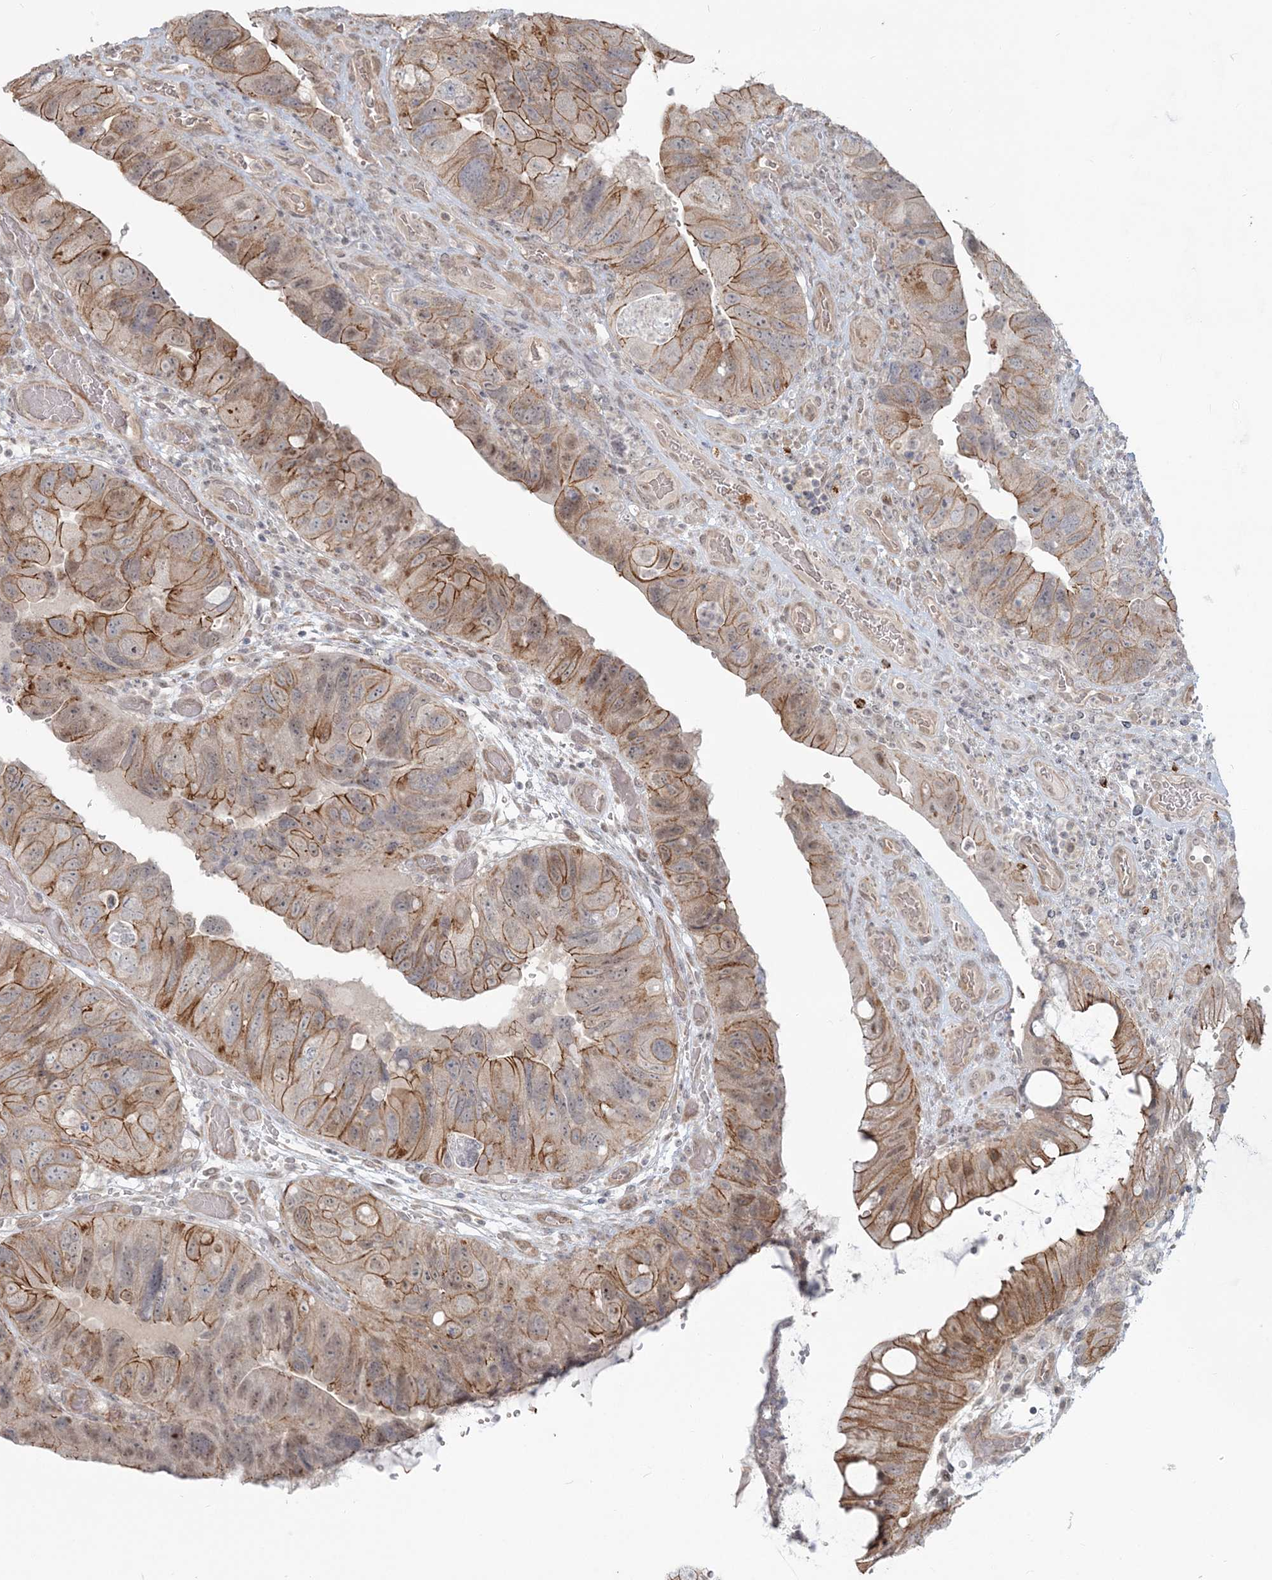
{"staining": {"intensity": "moderate", "quantity": ">75%", "location": "cytoplasmic/membranous,nuclear"}, "tissue": "colorectal cancer", "cell_type": "Tumor cells", "image_type": "cancer", "snomed": [{"axis": "morphology", "description": "Adenocarcinoma, NOS"}, {"axis": "topography", "description": "Rectum"}], "caption": "A high-resolution micrograph shows IHC staining of colorectal cancer (adenocarcinoma), which reveals moderate cytoplasmic/membranous and nuclear staining in approximately >75% of tumor cells.", "gene": "SH3PXD2A", "patient": {"sex": "male", "age": 63}}